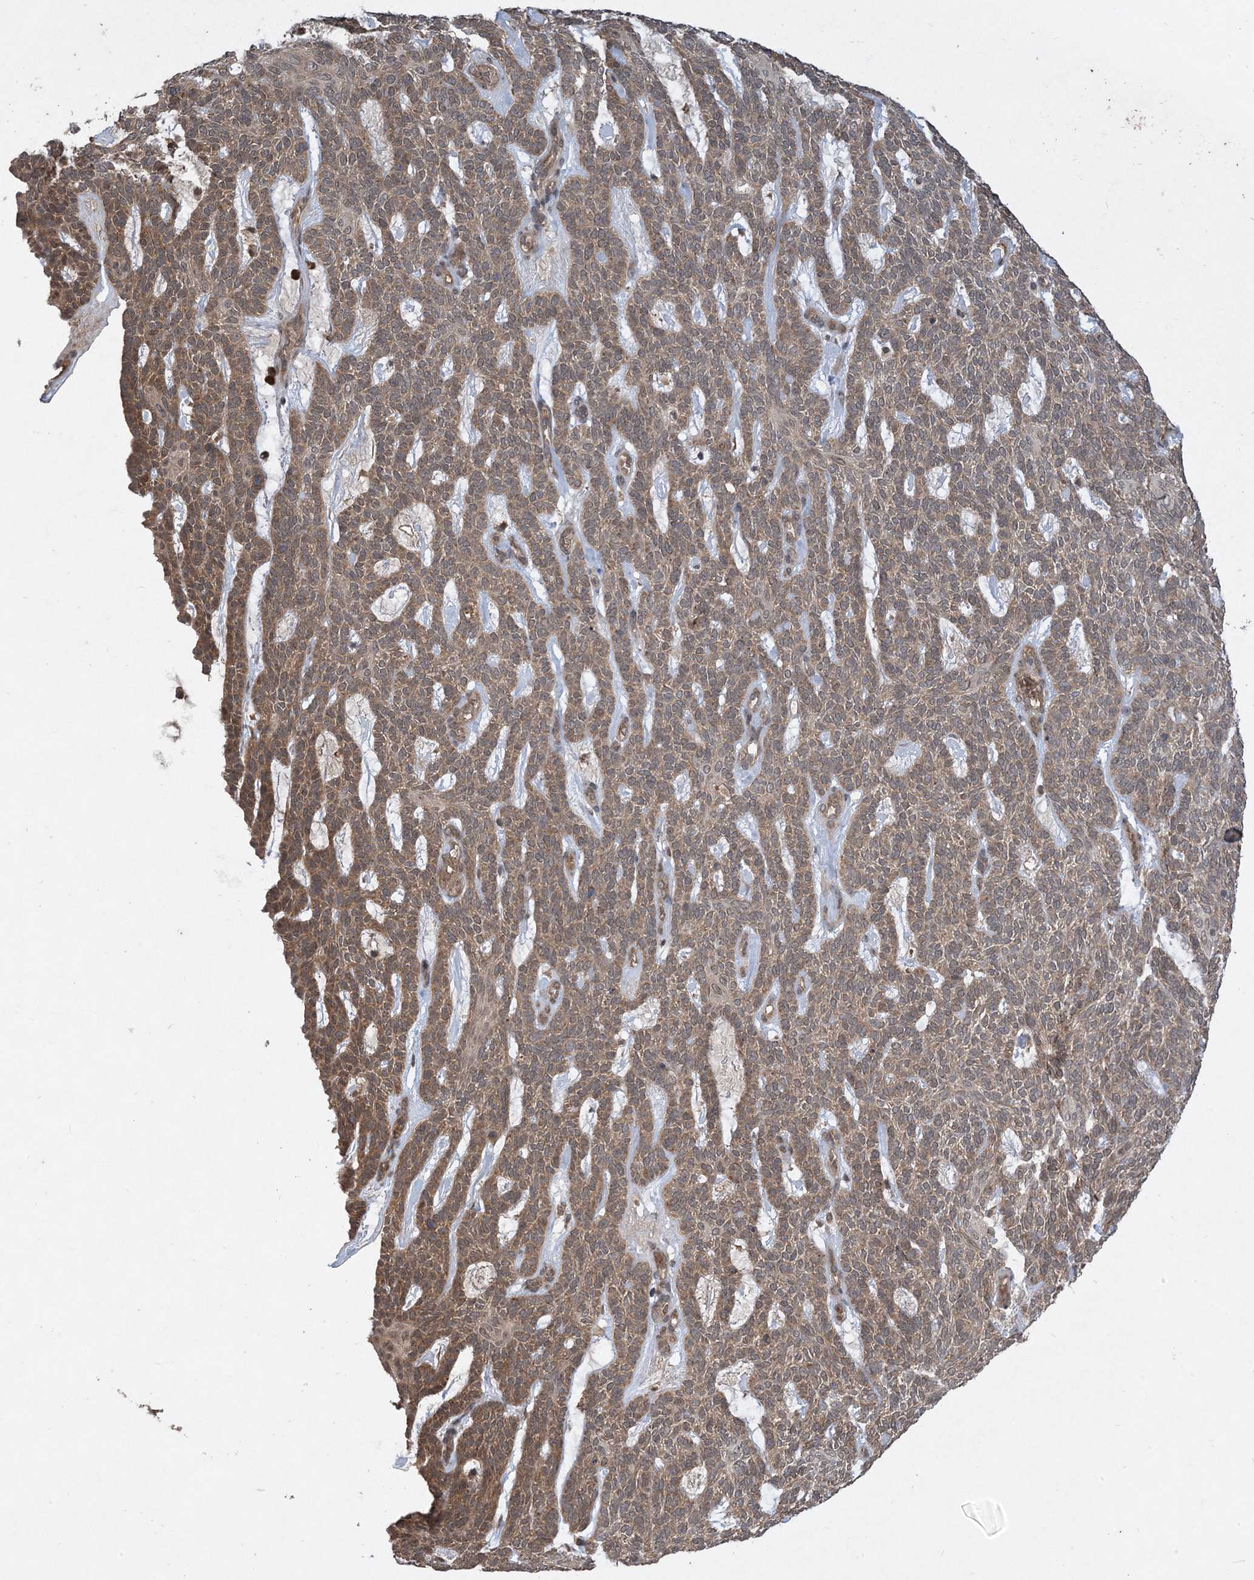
{"staining": {"intensity": "moderate", "quantity": ">75%", "location": "cytoplasmic/membranous"}, "tissue": "skin cancer", "cell_type": "Tumor cells", "image_type": "cancer", "snomed": [{"axis": "morphology", "description": "Squamous cell carcinoma, NOS"}, {"axis": "topography", "description": "Skin"}], "caption": "This image displays immunohistochemistry (IHC) staining of human squamous cell carcinoma (skin), with medium moderate cytoplasmic/membranous positivity in about >75% of tumor cells.", "gene": "PUSL1", "patient": {"sex": "female", "age": 90}}